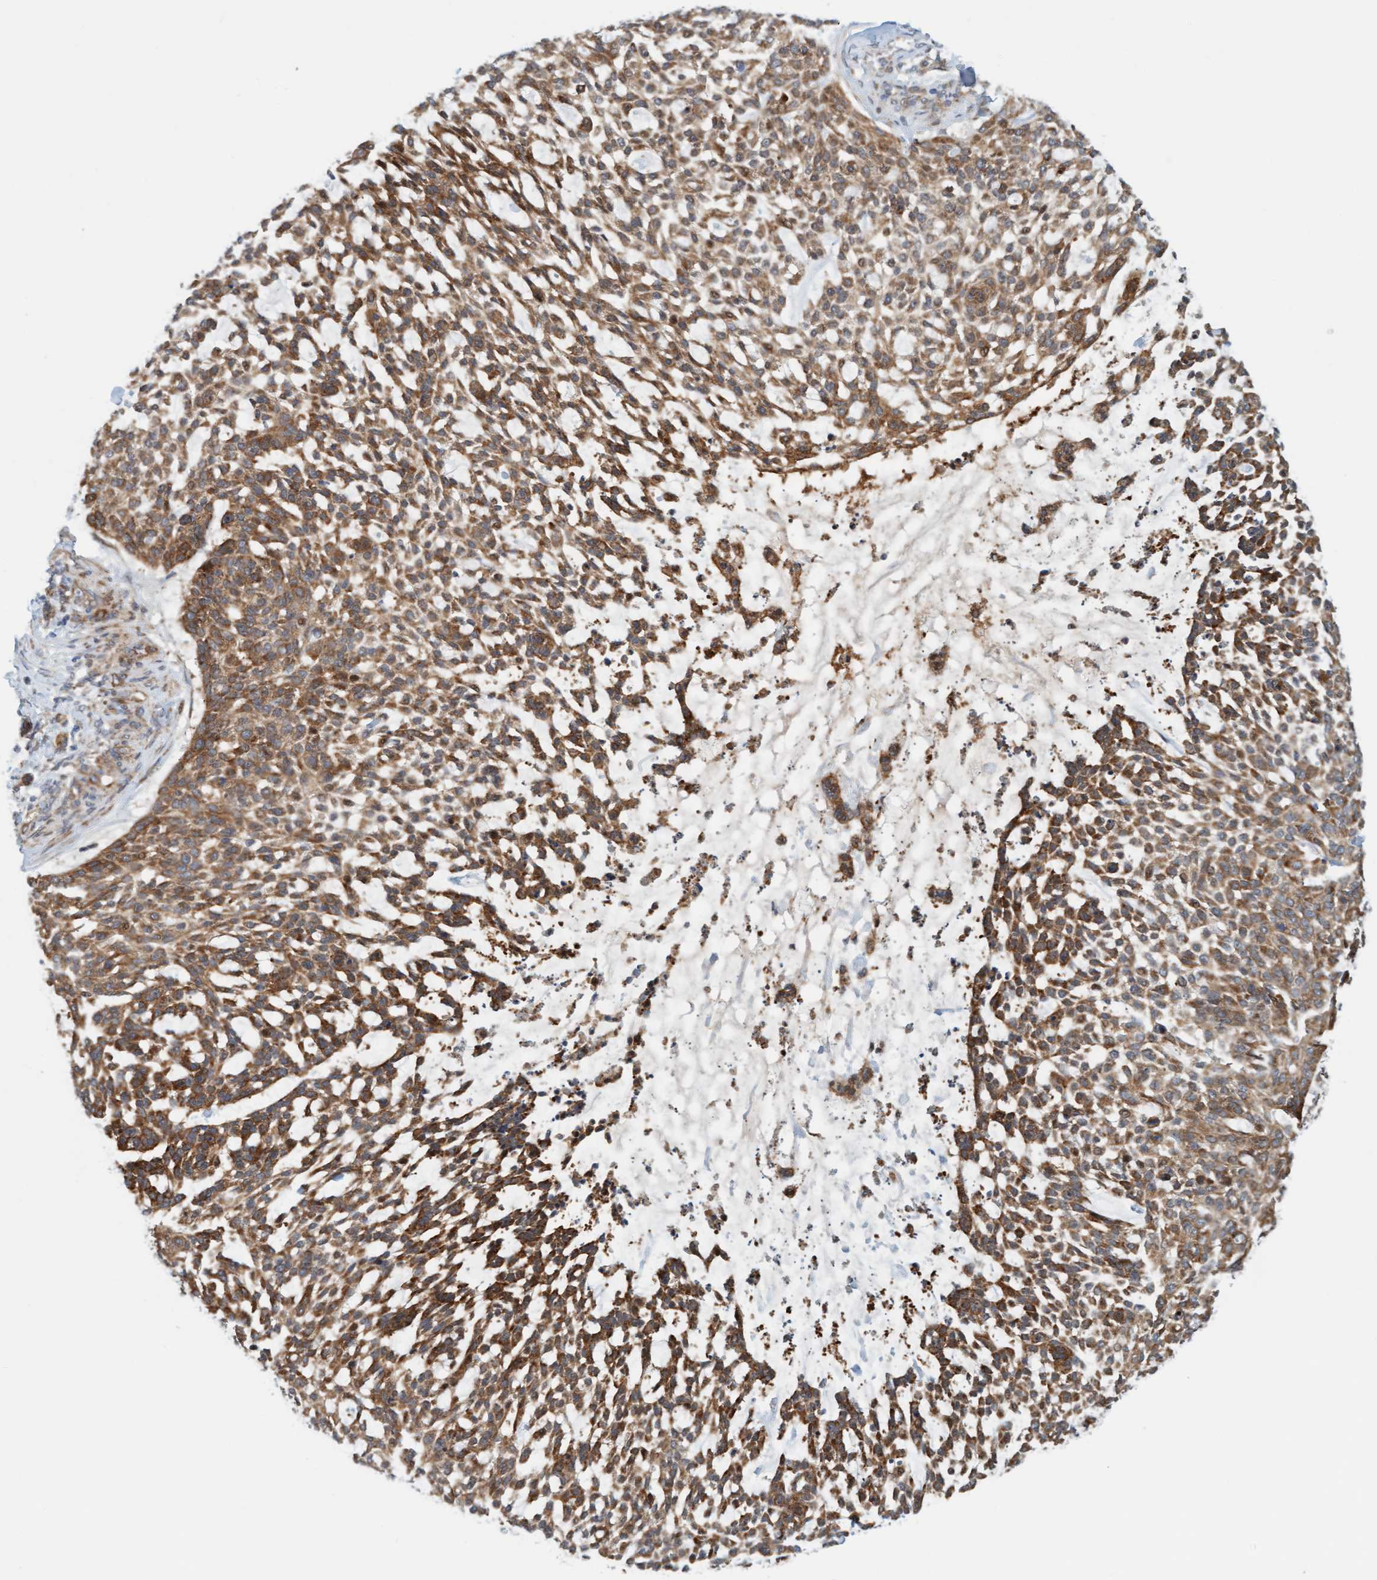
{"staining": {"intensity": "strong", "quantity": ">75%", "location": "cytoplasmic/membranous"}, "tissue": "skin cancer", "cell_type": "Tumor cells", "image_type": "cancer", "snomed": [{"axis": "morphology", "description": "Basal cell carcinoma"}, {"axis": "topography", "description": "Skin"}], "caption": "The photomicrograph reveals immunohistochemical staining of skin basal cell carcinoma. There is strong cytoplasmic/membranous expression is seen in approximately >75% of tumor cells.", "gene": "EIF4EBP1", "patient": {"sex": "female", "age": 64}}